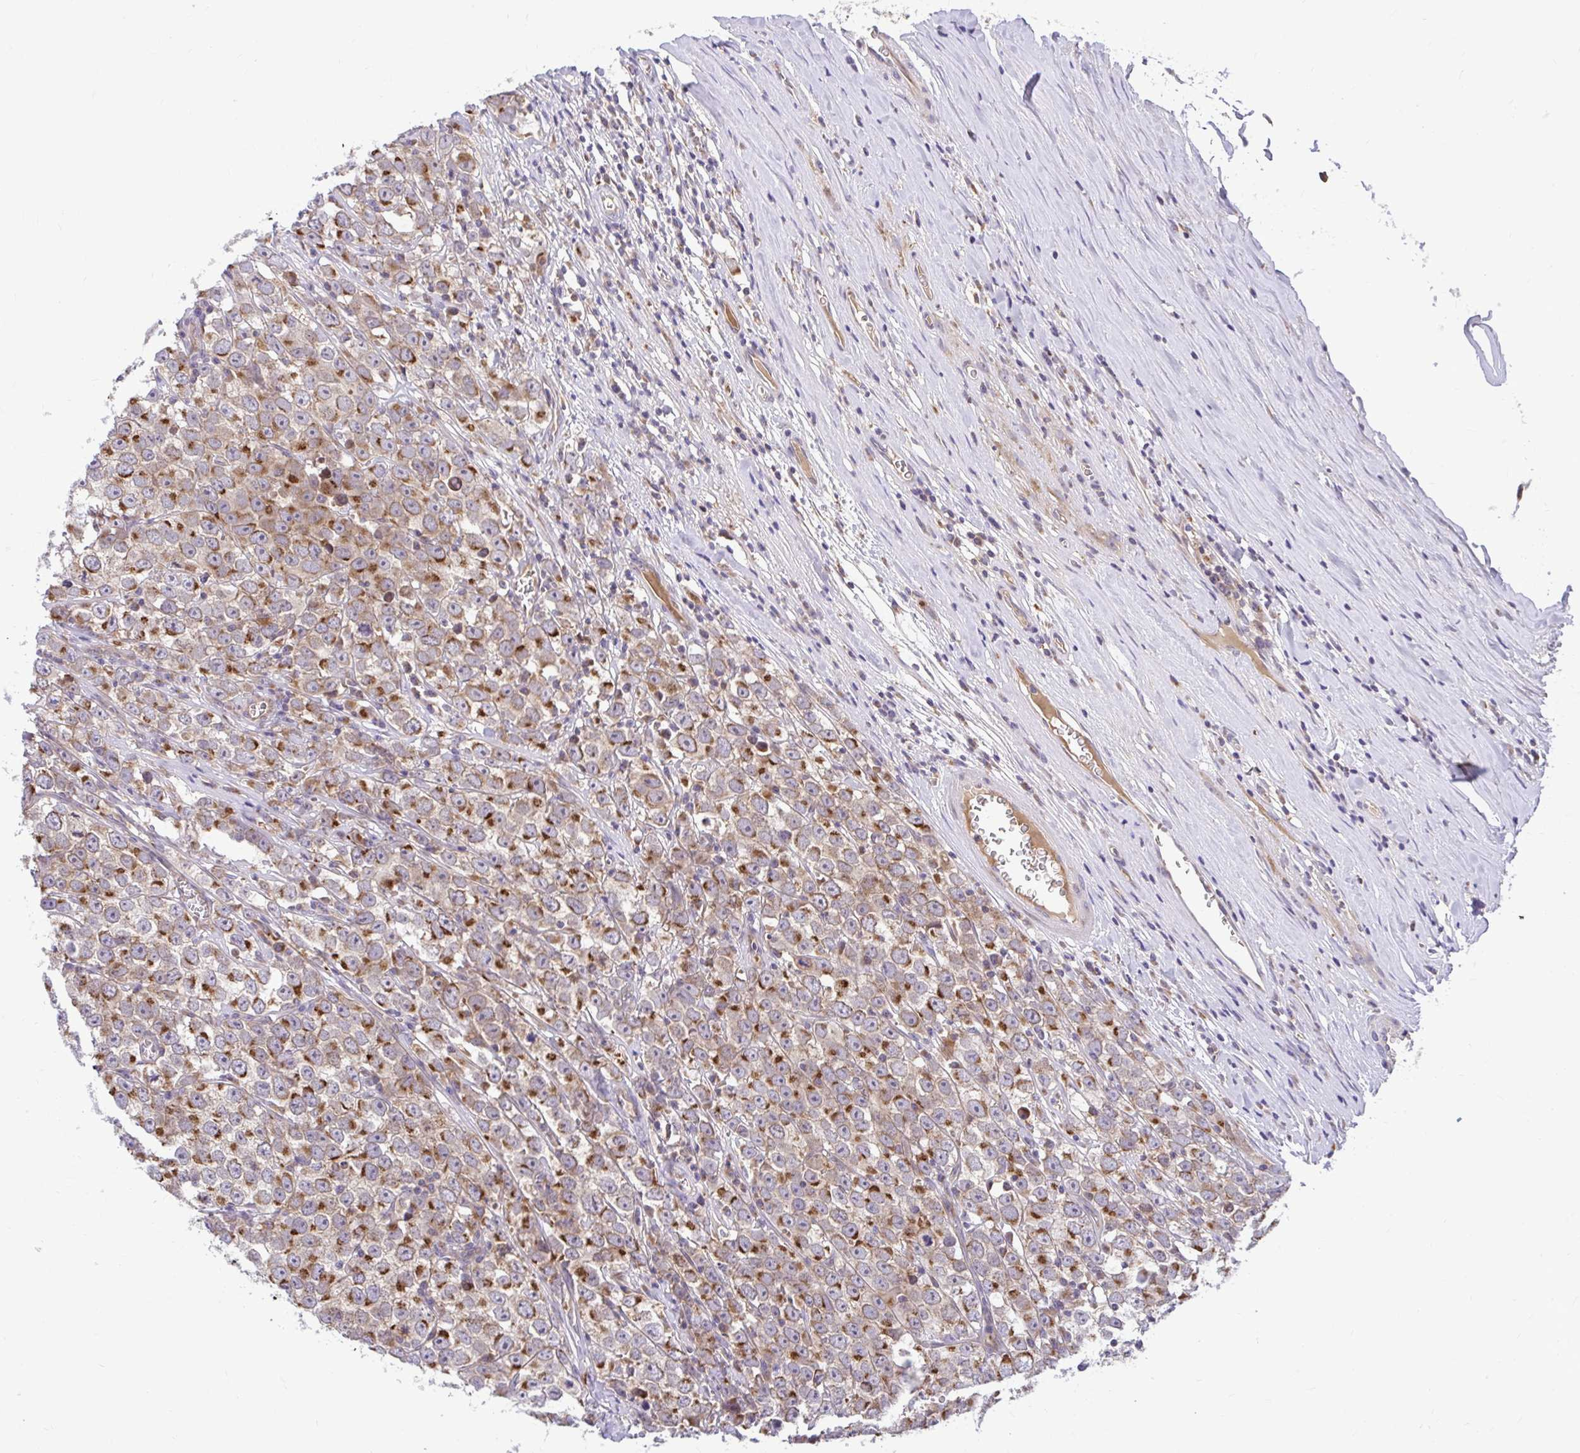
{"staining": {"intensity": "strong", "quantity": ">75%", "location": "cytoplasmic/membranous"}, "tissue": "testis cancer", "cell_type": "Tumor cells", "image_type": "cancer", "snomed": [{"axis": "morphology", "description": "Seminoma, NOS"}, {"axis": "morphology", "description": "Carcinoma, Embryonal, NOS"}, {"axis": "topography", "description": "Testis"}], "caption": "The micrograph displays staining of testis cancer, revealing strong cytoplasmic/membranous protein expression (brown color) within tumor cells.", "gene": "VTI1B", "patient": {"sex": "male", "age": 52}}